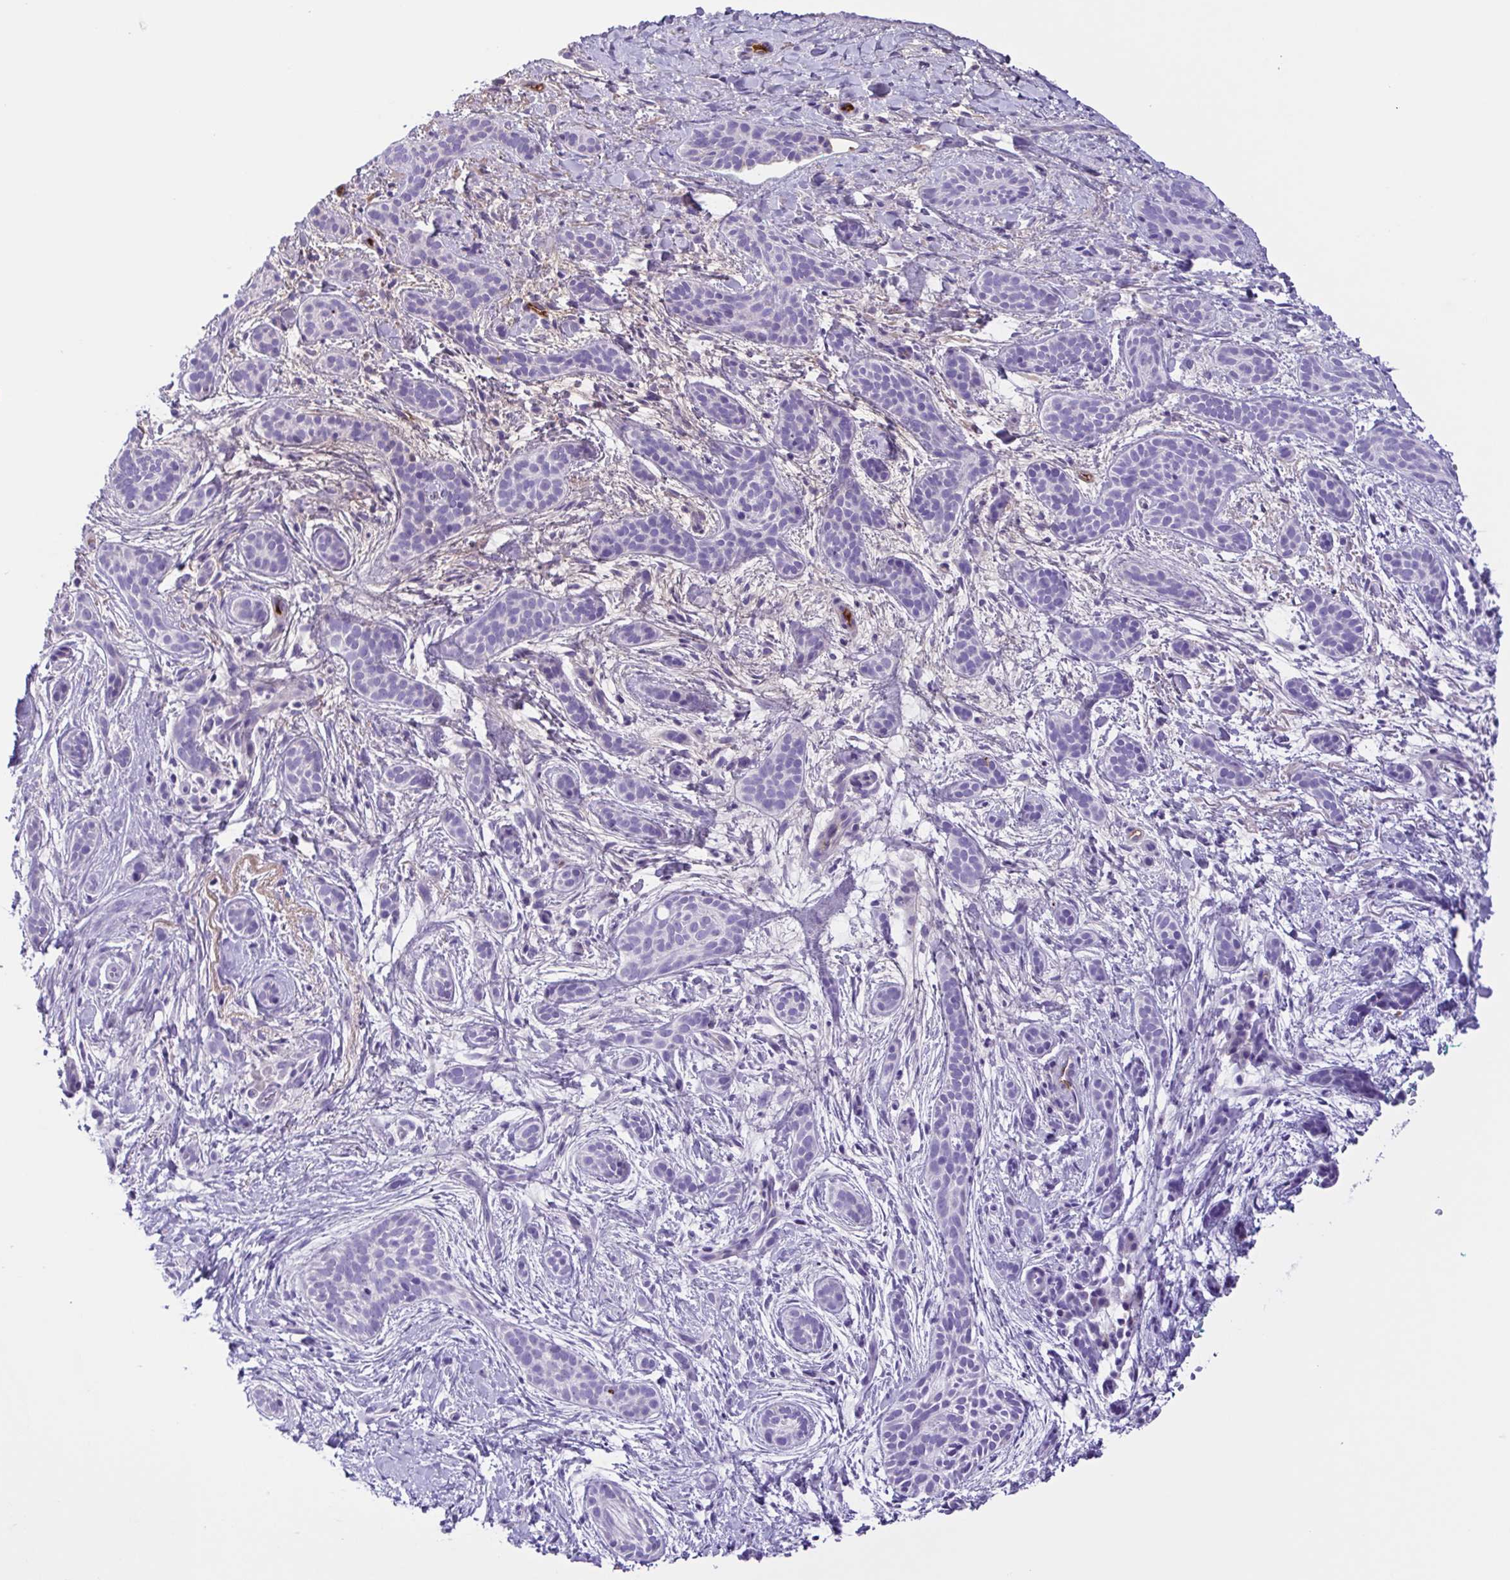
{"staining": {"intensity": "negative", "quantity": "none", "location": "none"}, "tissue": "skin cancer", "cell_type": "Tumor cells", "image_type": "cancer", "snomed": [{"axis": "morphology", "description": "Basal cell carcinoma"}, {"axis": "topography", "description": "Skin"}], "caption": "Immunohistochemistry (IHC) histopathology image of human skin cancer stained for a protein (brown), which shows no expression in tumor cells.", "gene": "IGFL1", "patient": {"sex": "male", "age": 63}}